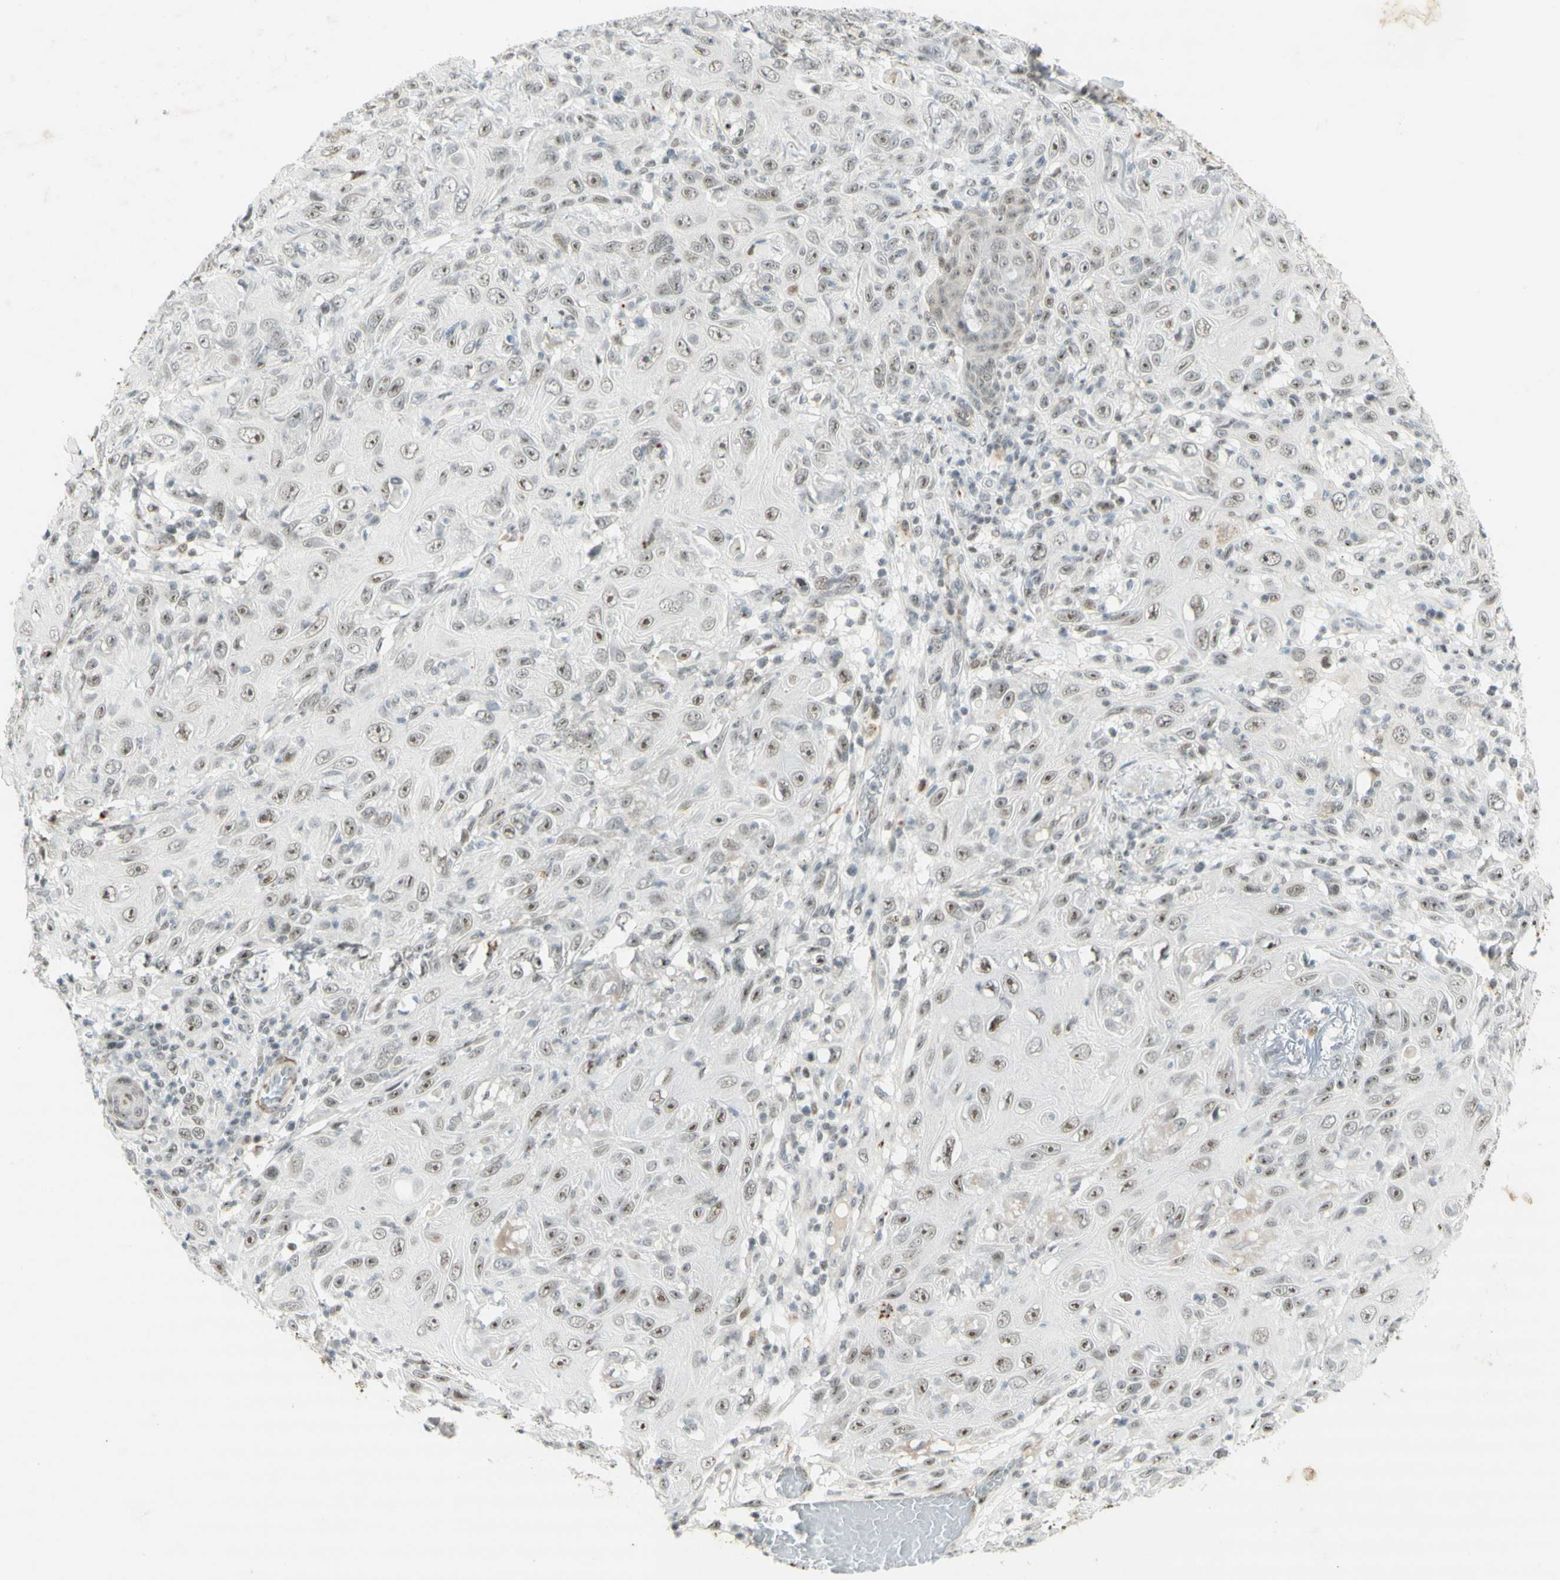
{"staining": {"intensity": "moderate", "quantity": ">75%", "location": "nuclear"}, "tissue": "skin cancer", "cell_type": "Tumor cells", "image_type": "cancer", "snomed": [{"axis": "morphology", "description": "Squamous cell carcinoma, NOS"}, {"axis": "topography", "description": "Skin"}], "caption": "The image exhibits staining of skin cancer, revealing moderate nuclear protein positivity (brown color) within tumor cells.", "gene": "IRF1", "patient": {"sex": "female", "age": 88}}